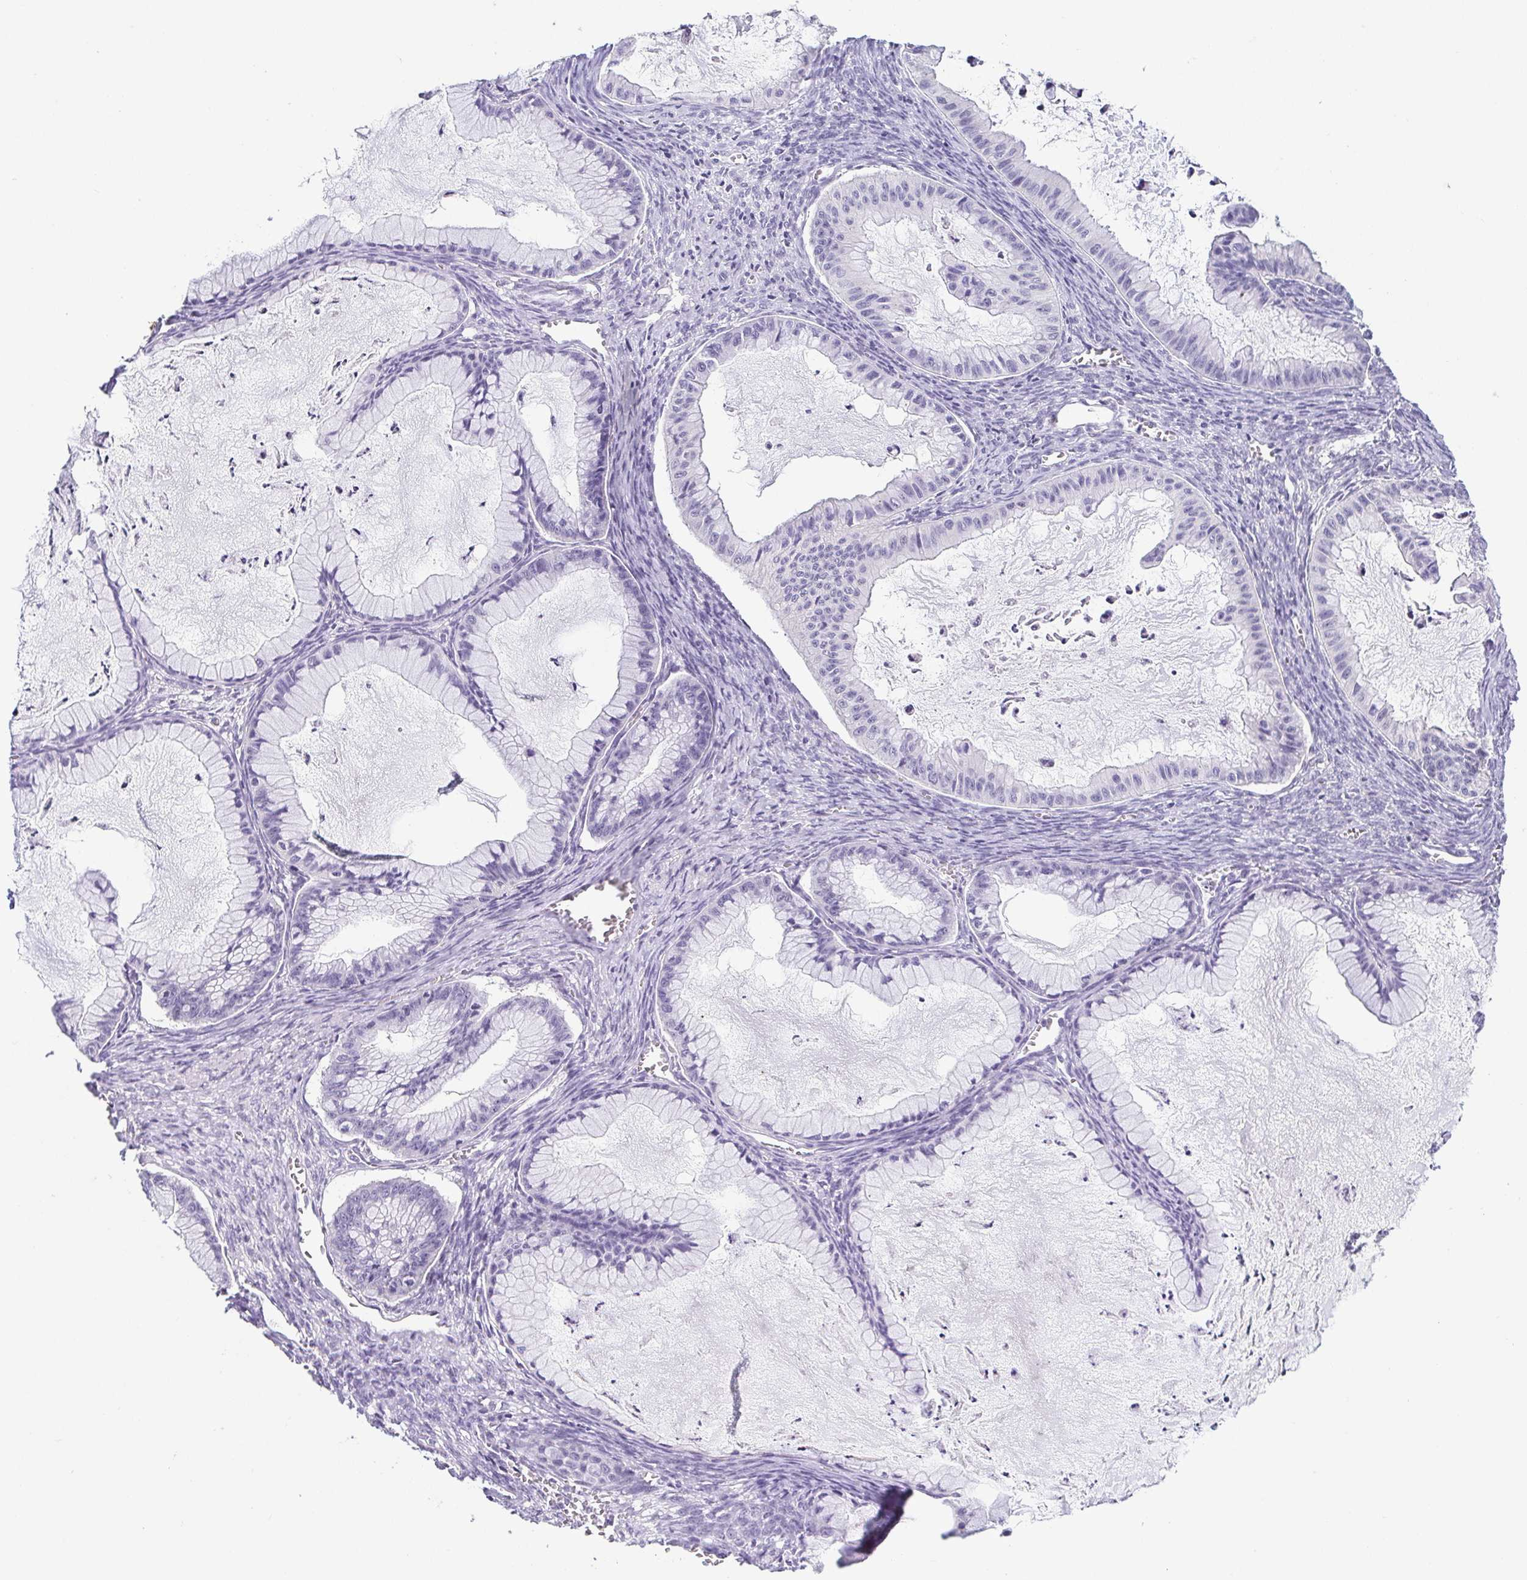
{"staining": {"intensity": "negative", "quantity": "none", "location": "none"}, "tissue": "ovarian cancer", "cell_type": "Tumor cells", "image_type": "cancer", "snomed": [{"axis": "morphology", "description": "Cystadenocarcinoma, mucinous, NOS"}, {"axis": "topography", "description": "Ovary"}], "caption": "High magnification brightfield microscopy of mucinous cystadenocarcinoma (ovarian) stained with DAB (3,3'-diaminobenzidine) (brown) and counterstained with hematoxylin (blue): tumor cells show no significant expression.", "gene": "TCF3", "patient": {"sex": "female", "age": 72}}